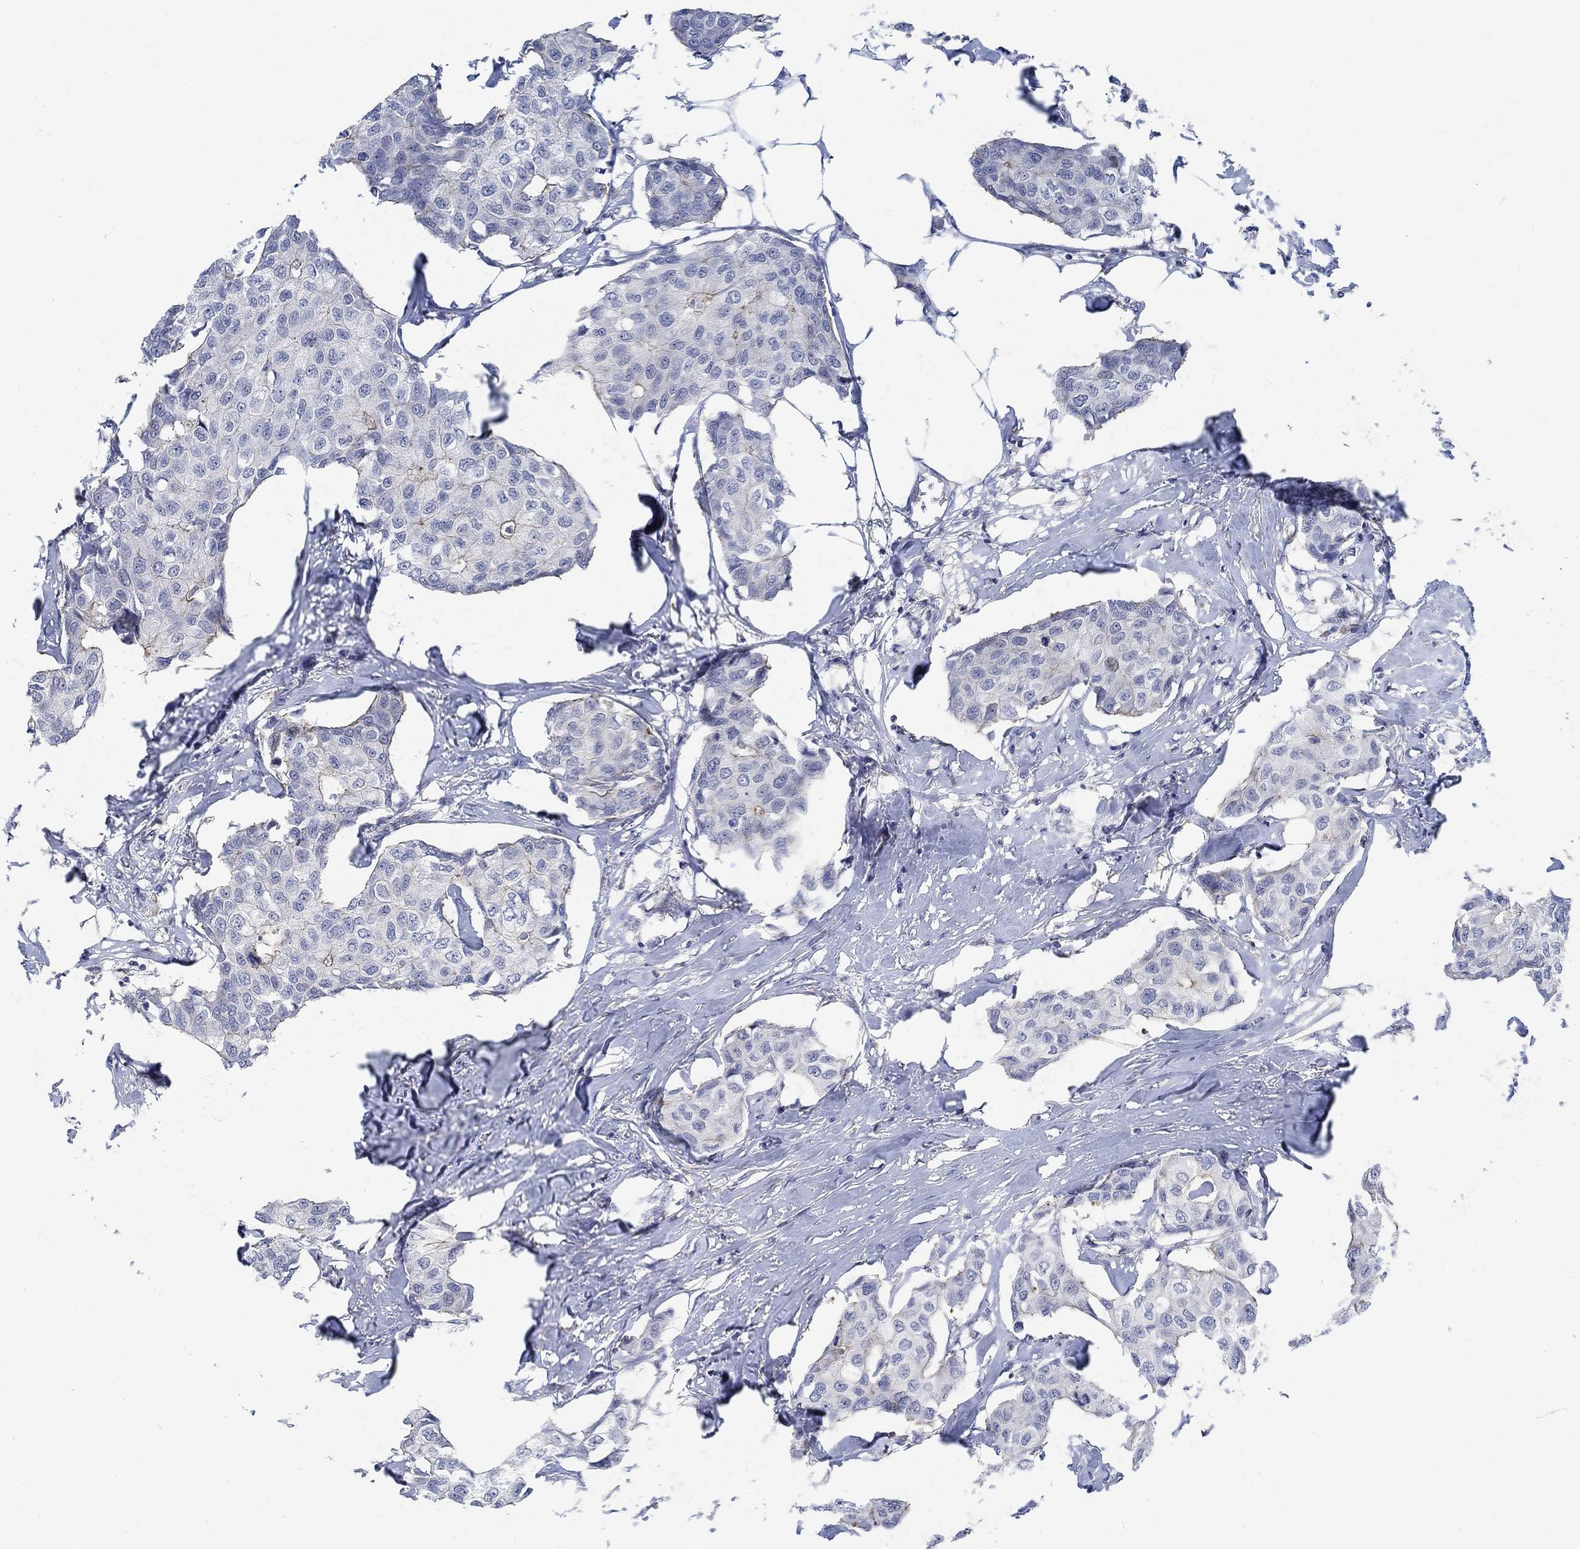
{"staining": {"intensity": "weak", "quantity": "<25%", "location": "cytoplasmic/membranous"}, "tissue": "breast cancer", "cell_type": "Tumor cells", "image_type": "cancer", "snomed": [{"axis": "morphology", "description": "Duct carcinoma"}, {"axis": "topography", "description": "Breast"}], "caption": "Tumor cells are negative for brown protein staining in breast cancer (infiltrating ductal carcinoma). (DAB immunohistochemistry (IHC), high magnification).", "gene": "KCNH8", "patient": {"sex": "female", "age": 80}}